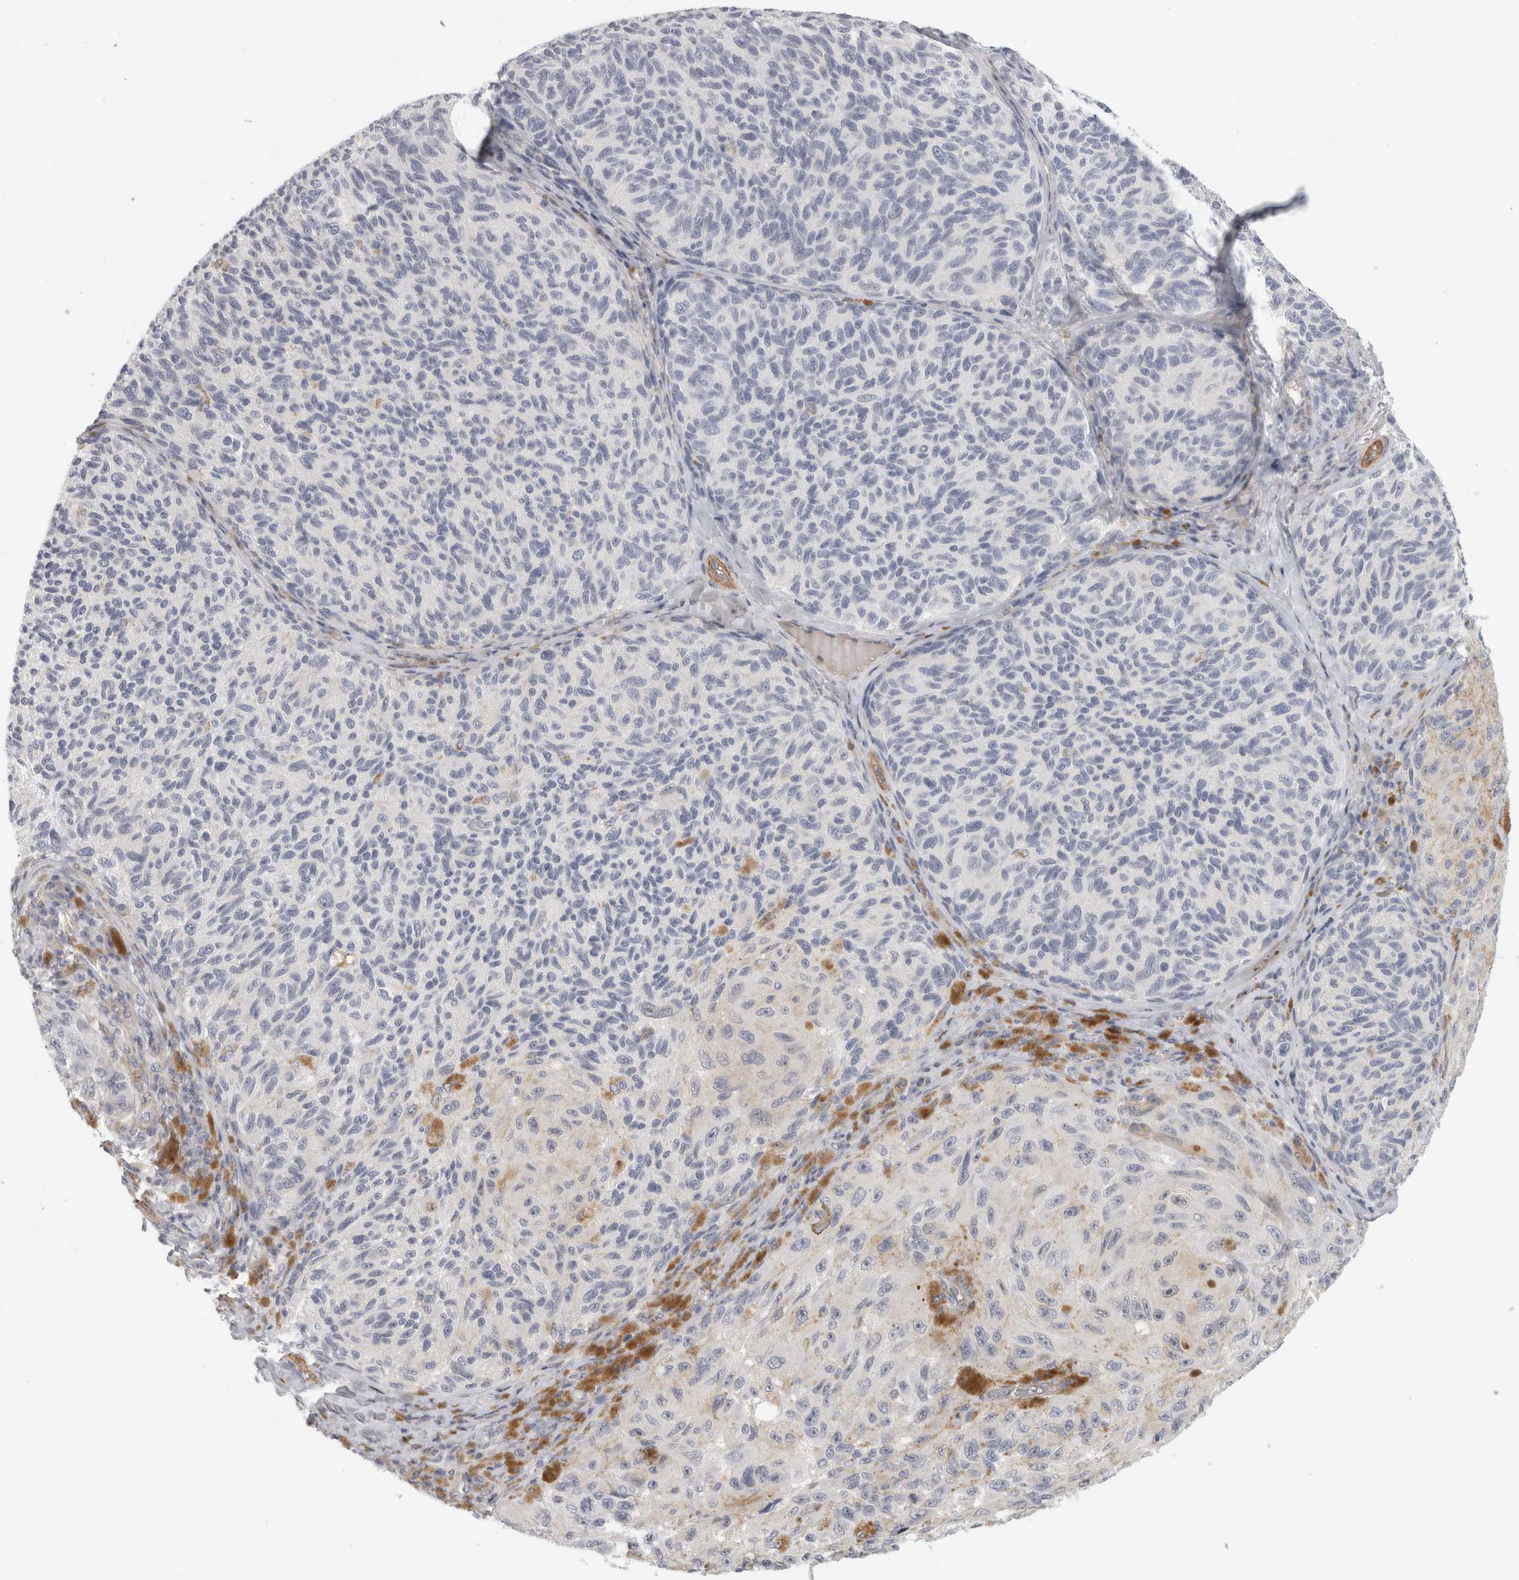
{"staining": {"intensity": "negative", "quantity": "none", "location": "none"}, "tissue": "melanoma", "cell_type": "Tumor cells", "image_type": "cancer", "snomed": [{"axis": "morphology", "description": "Malignant melanoma, NOS"}, {"axis": "topography", "description": "Skin"}], "caption": "DAB (3,3'-diaminobenzidine) immunohistochemical staining of malignant melanoma displays no significant staining in tumor cells. The staining is performed using DAB brown chromogen with nuclei counter-stained in using hematoxylin.", "gene": "FBLIM1", "patient": {"sex": "female", "age": 73}}